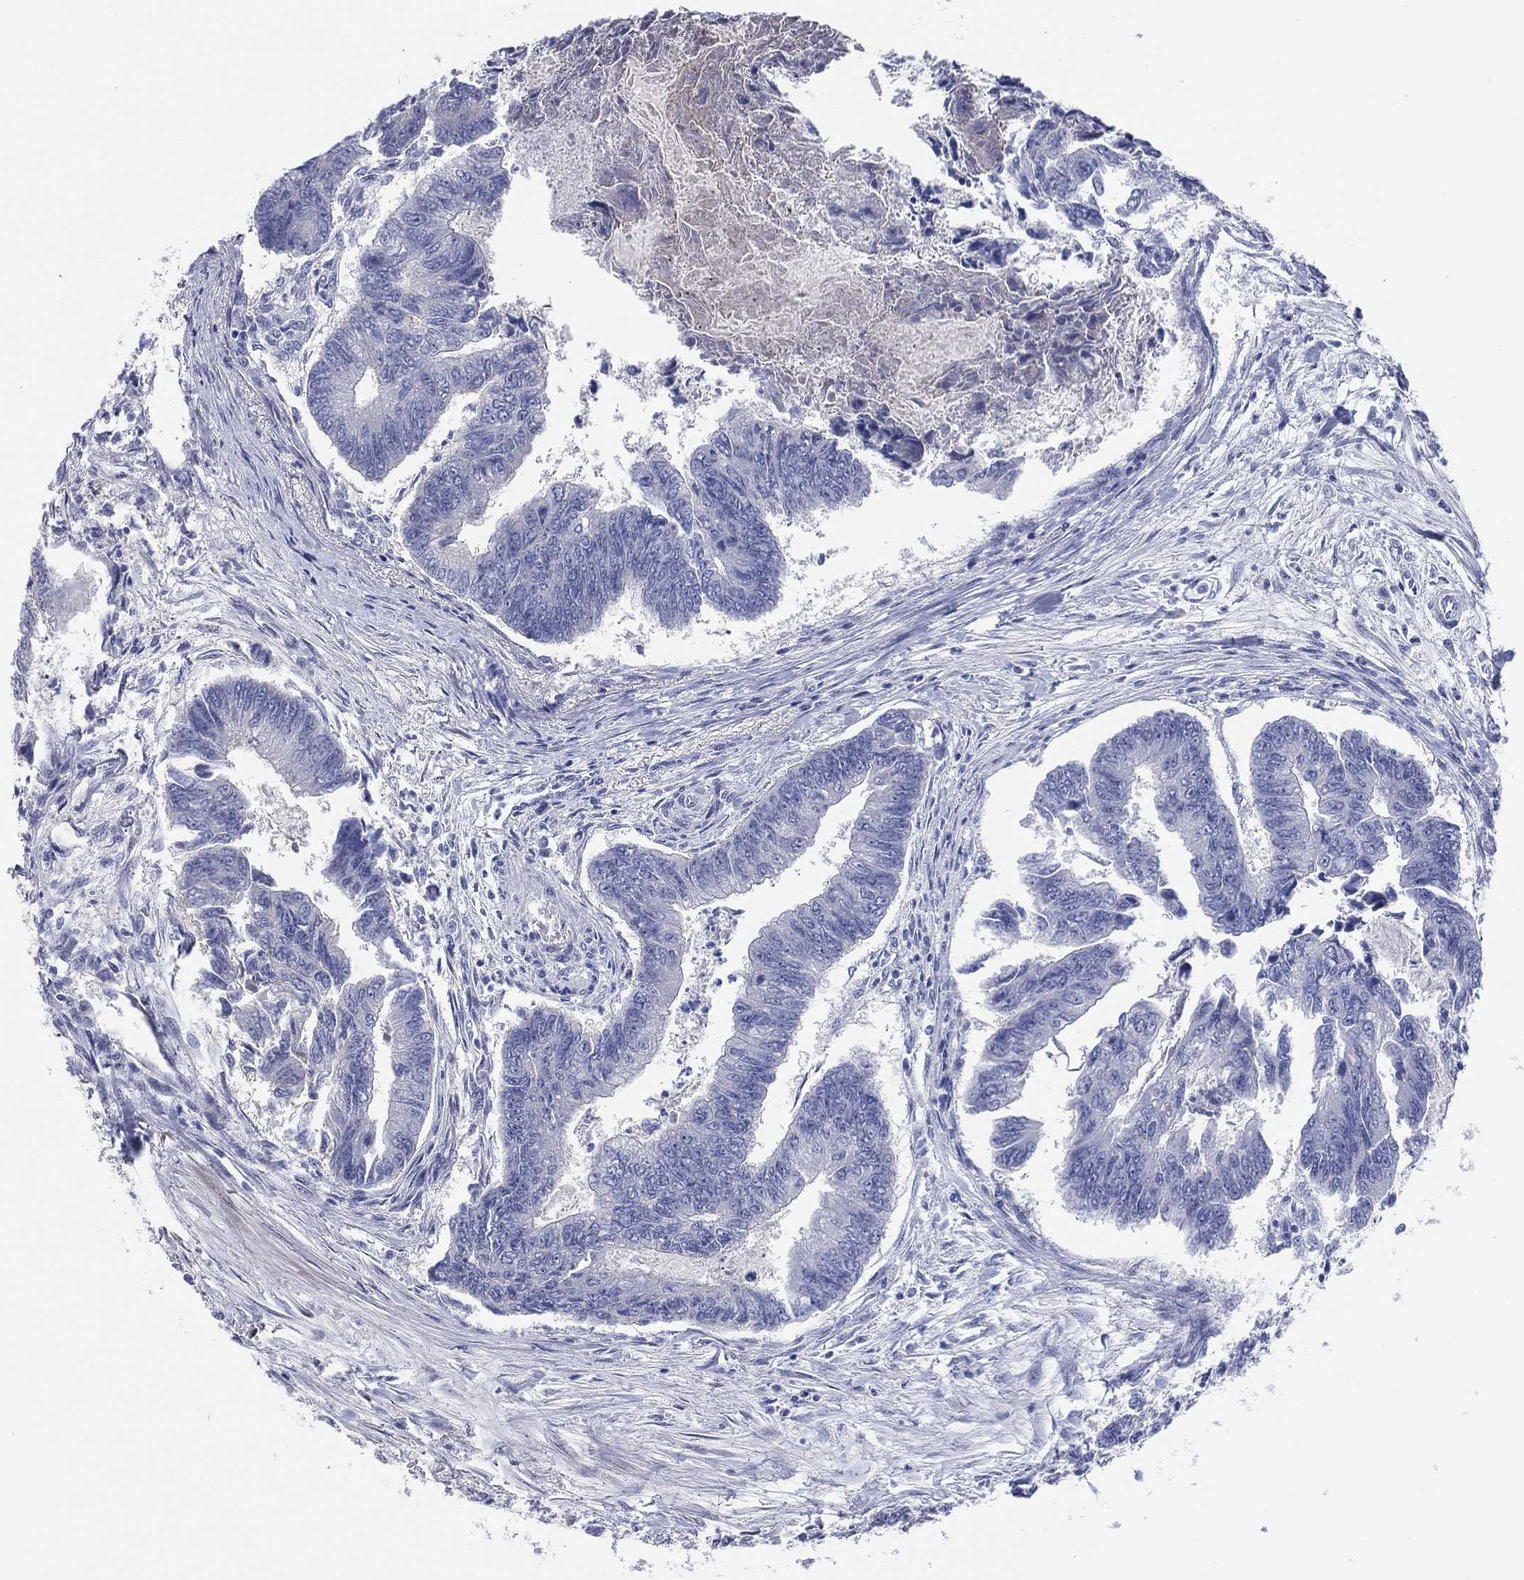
{"staining": {"intensity": "negative", "quantity": "none", "location": "none"}, "tissue": "colorectal cancer", "cell_type": "Tumor cells", "image_type": "cancer", "snomed": [{"axis": "morphology", "description": "Adenocarcinoma, NOS"}, {"axis": "topography", "description": "Colon"}], "caption": "This is an immunohistochemistry micrograph of human colorectal cancer (adenocarcinoma). There is no positivity in tumor cells.", "gene": "UTP14A", "patient": {"sex": "female", "age": 65}}